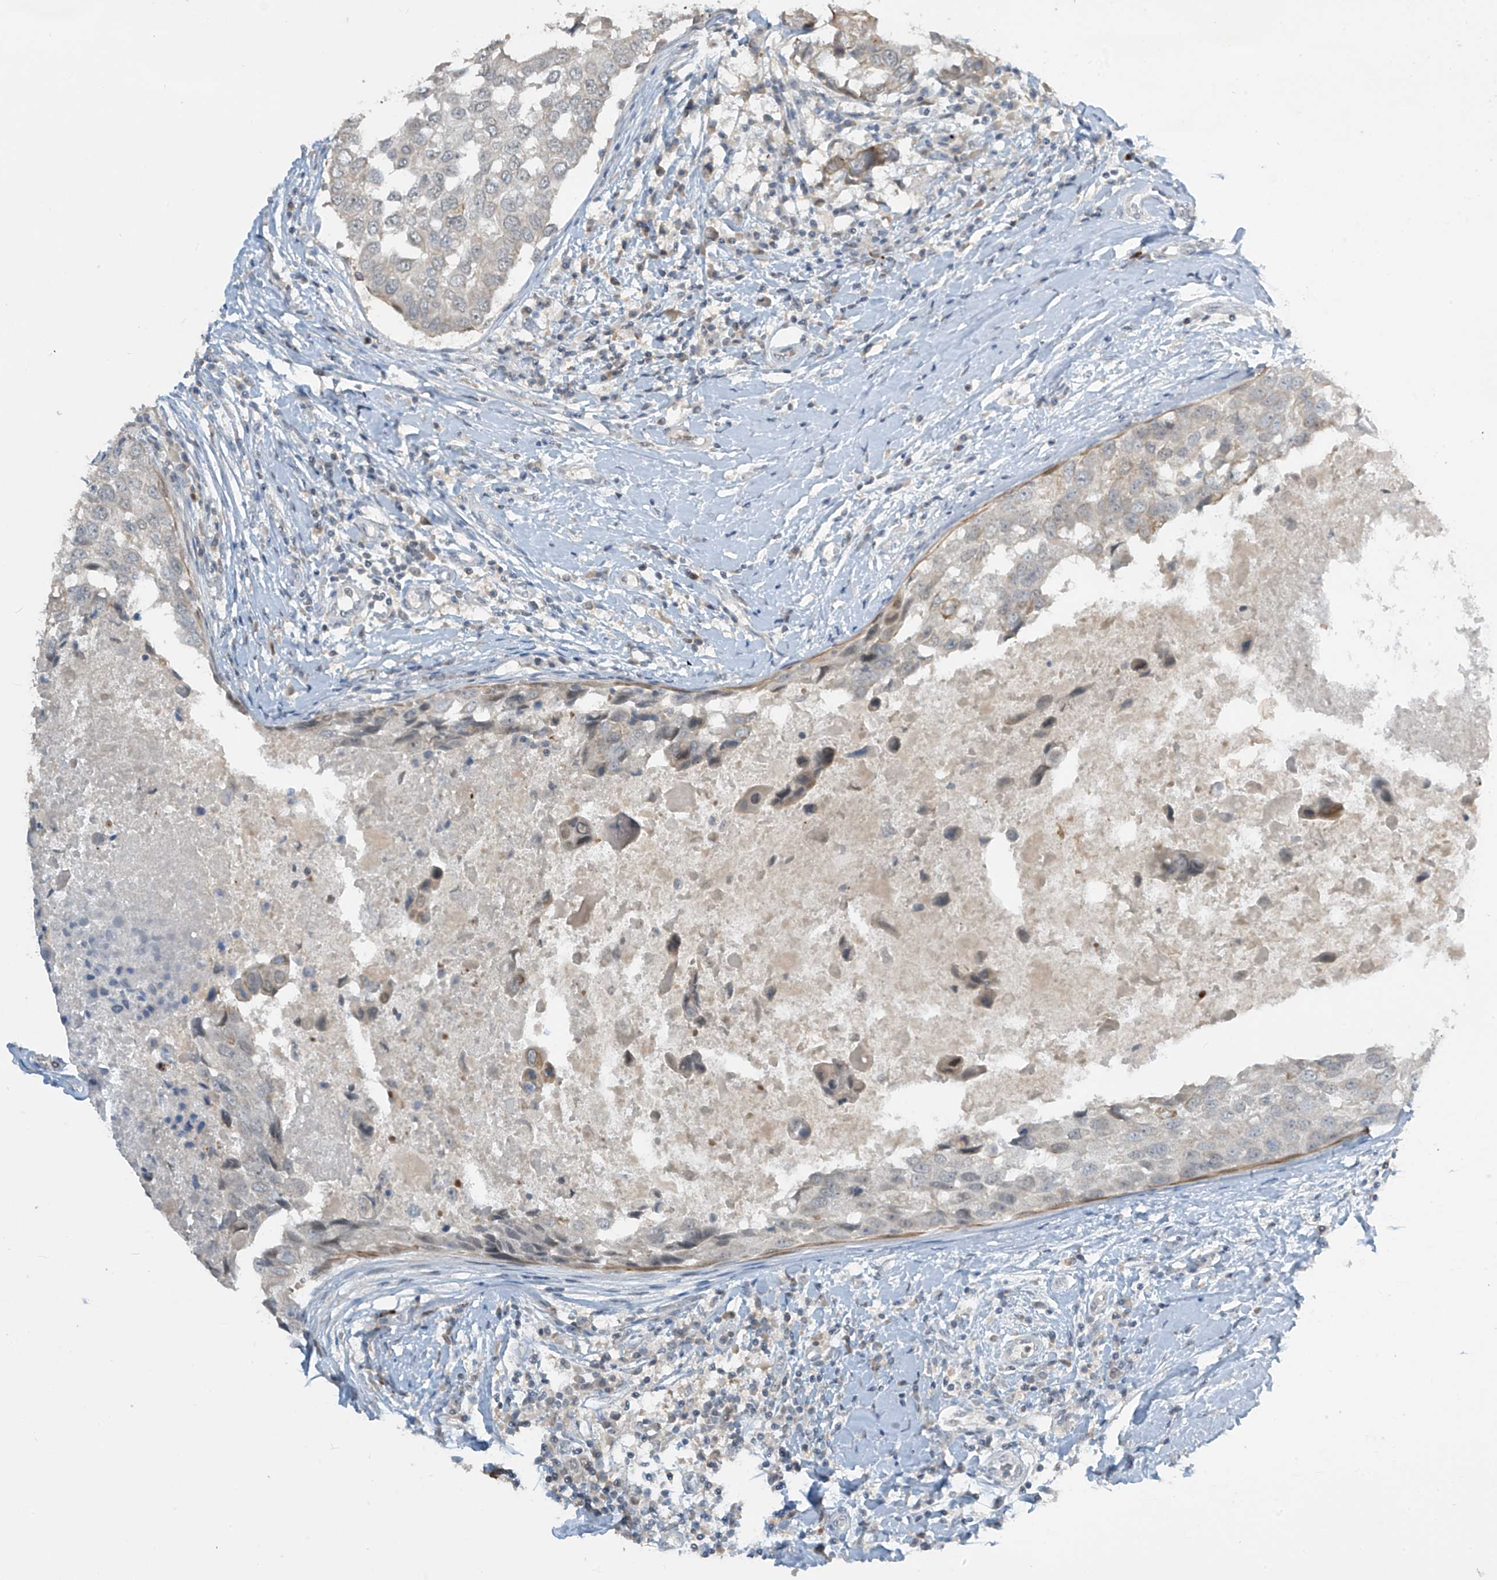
{"staining": {"intensity": "moderate", "quantity": "<25%", "location": "cytoplasmic/membranous"}, "tissue": "breast cancer", "cell_type": "Tumor cells", "image_type": "cancer", "snomed": [{"axis": "morphology", "description": "Duct carcinoma"}, {"axis": "topography", "description": "Breast"}], "caption": "A brown stain shows moderate cytoplasmic/membranous positivity of a protein in human invasive ductal carcinoma (breast) tumor cells.", "gene": "METAP1D", "patient": {"sex": "female", "age": 27}}